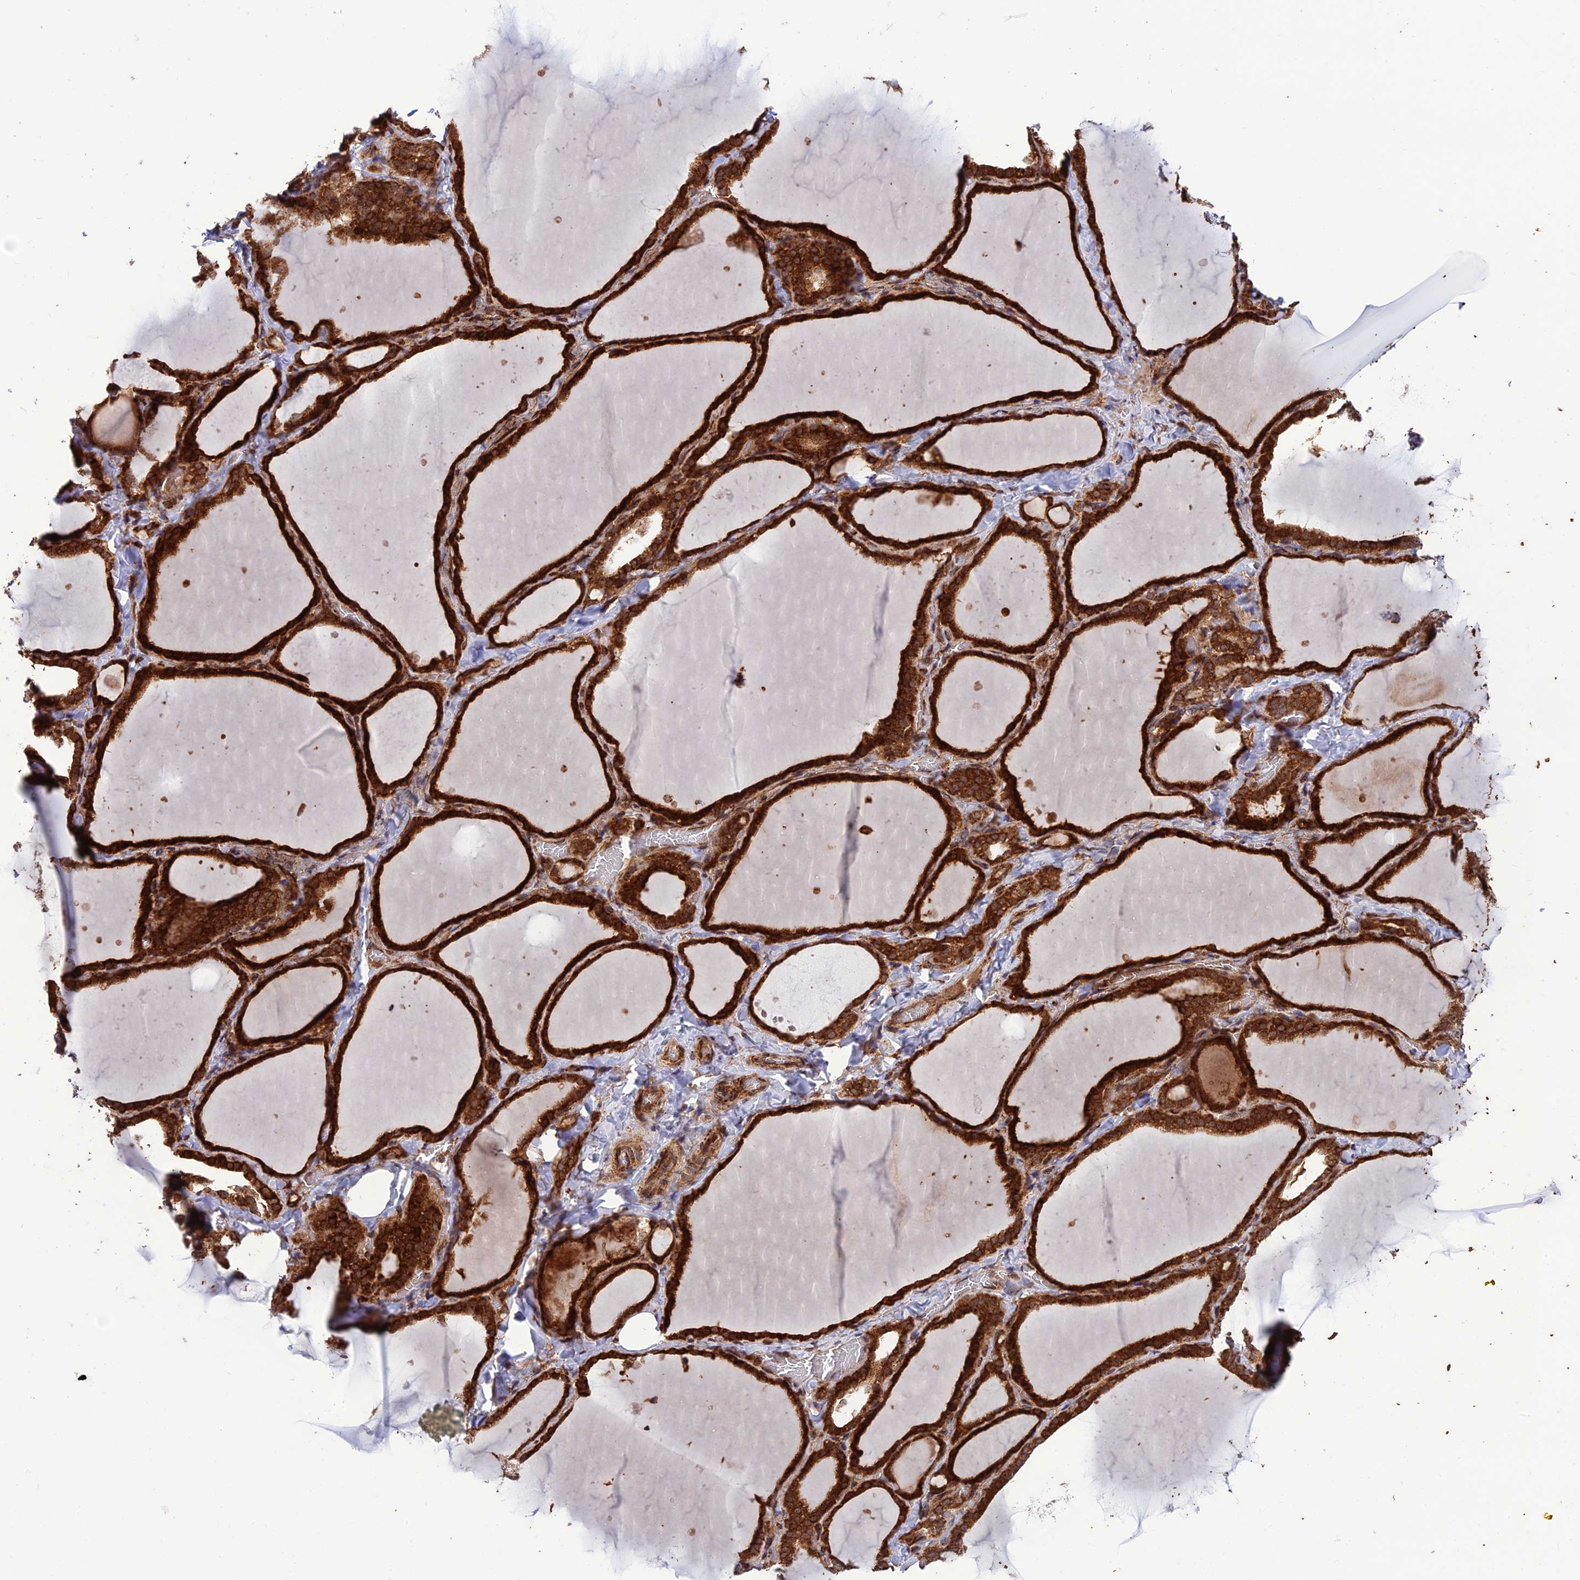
{"staining": {"intensity": "strong", "quantity": ">75%", "location": "cytoplasmic/membranous,nuclear"}, "tissue": "thyroid gland", "cell_type": "Glandular cells", "image_type": "normal", "snomed": [{"axis": "morphology", "description": "Normal tissue, NOS"}, {"axis": "topography", "description": "Thyroid gland"}], "caption": "Protein expression analysis of benign thyroid gland demonstrates strong cytoplasmic/membranous,nuclear staining in about >75% of glandular cells.", "gene": "CRTAP", "patient": {"sex": "female", "age": 22}}